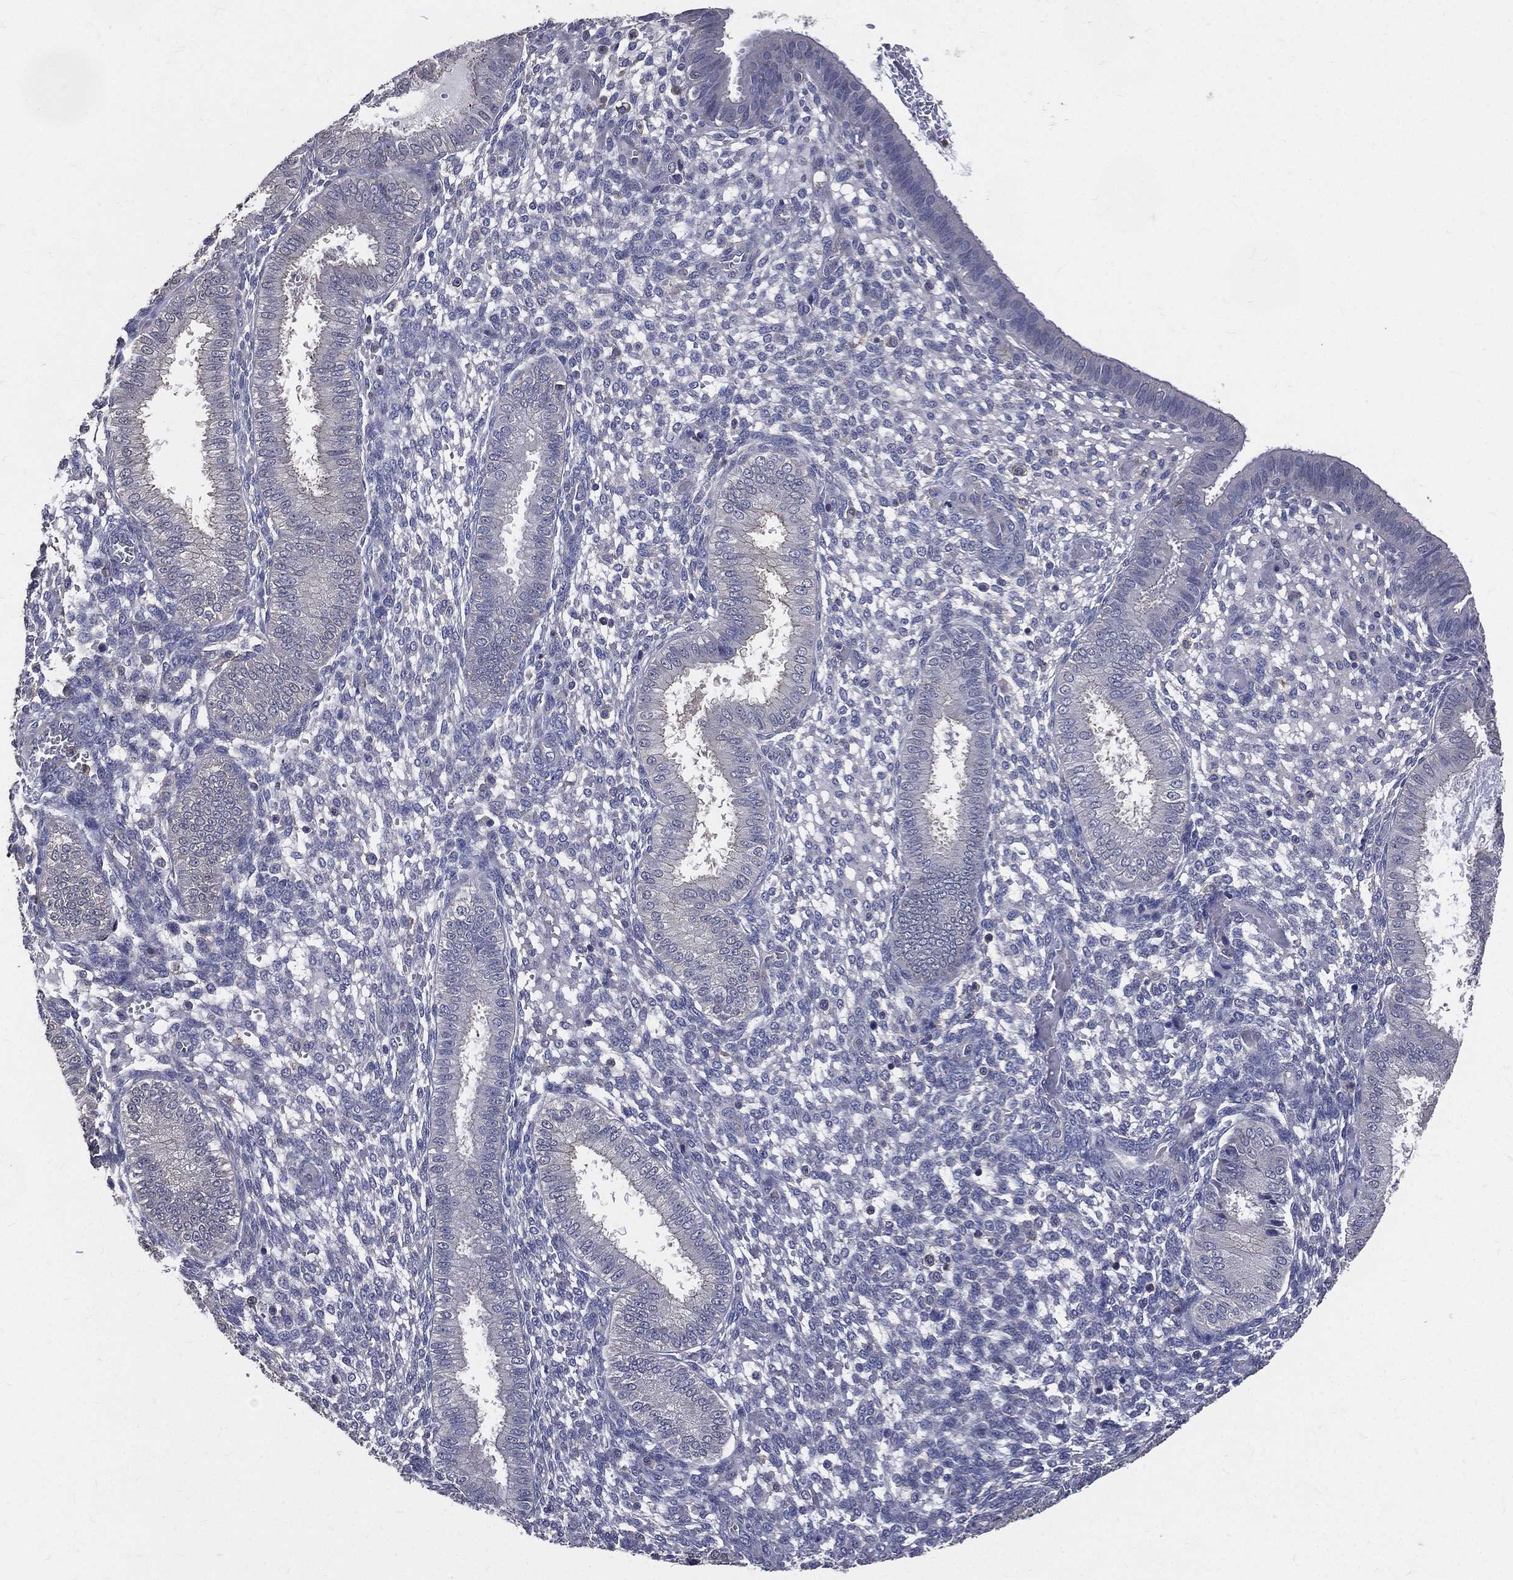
{"staining": {"intensity": "negative", "quantity": "none", "location": "none"}, "tissue": "endometrium", "cell_type": "Cells in endometrial stroma", "image_type": "normal", "snomed": [{"axis": "morphology", "description": "Normal tissue, NOS"}, {"axis": "topography", "description": "Endometrium"}], "caption": "Photomicrograph shows no significant protein expression in cells in endometrial stroma of unremarkable endometrium.", "gene": "SERPINB2", "patient": {"sex": "female", "age": 43}}